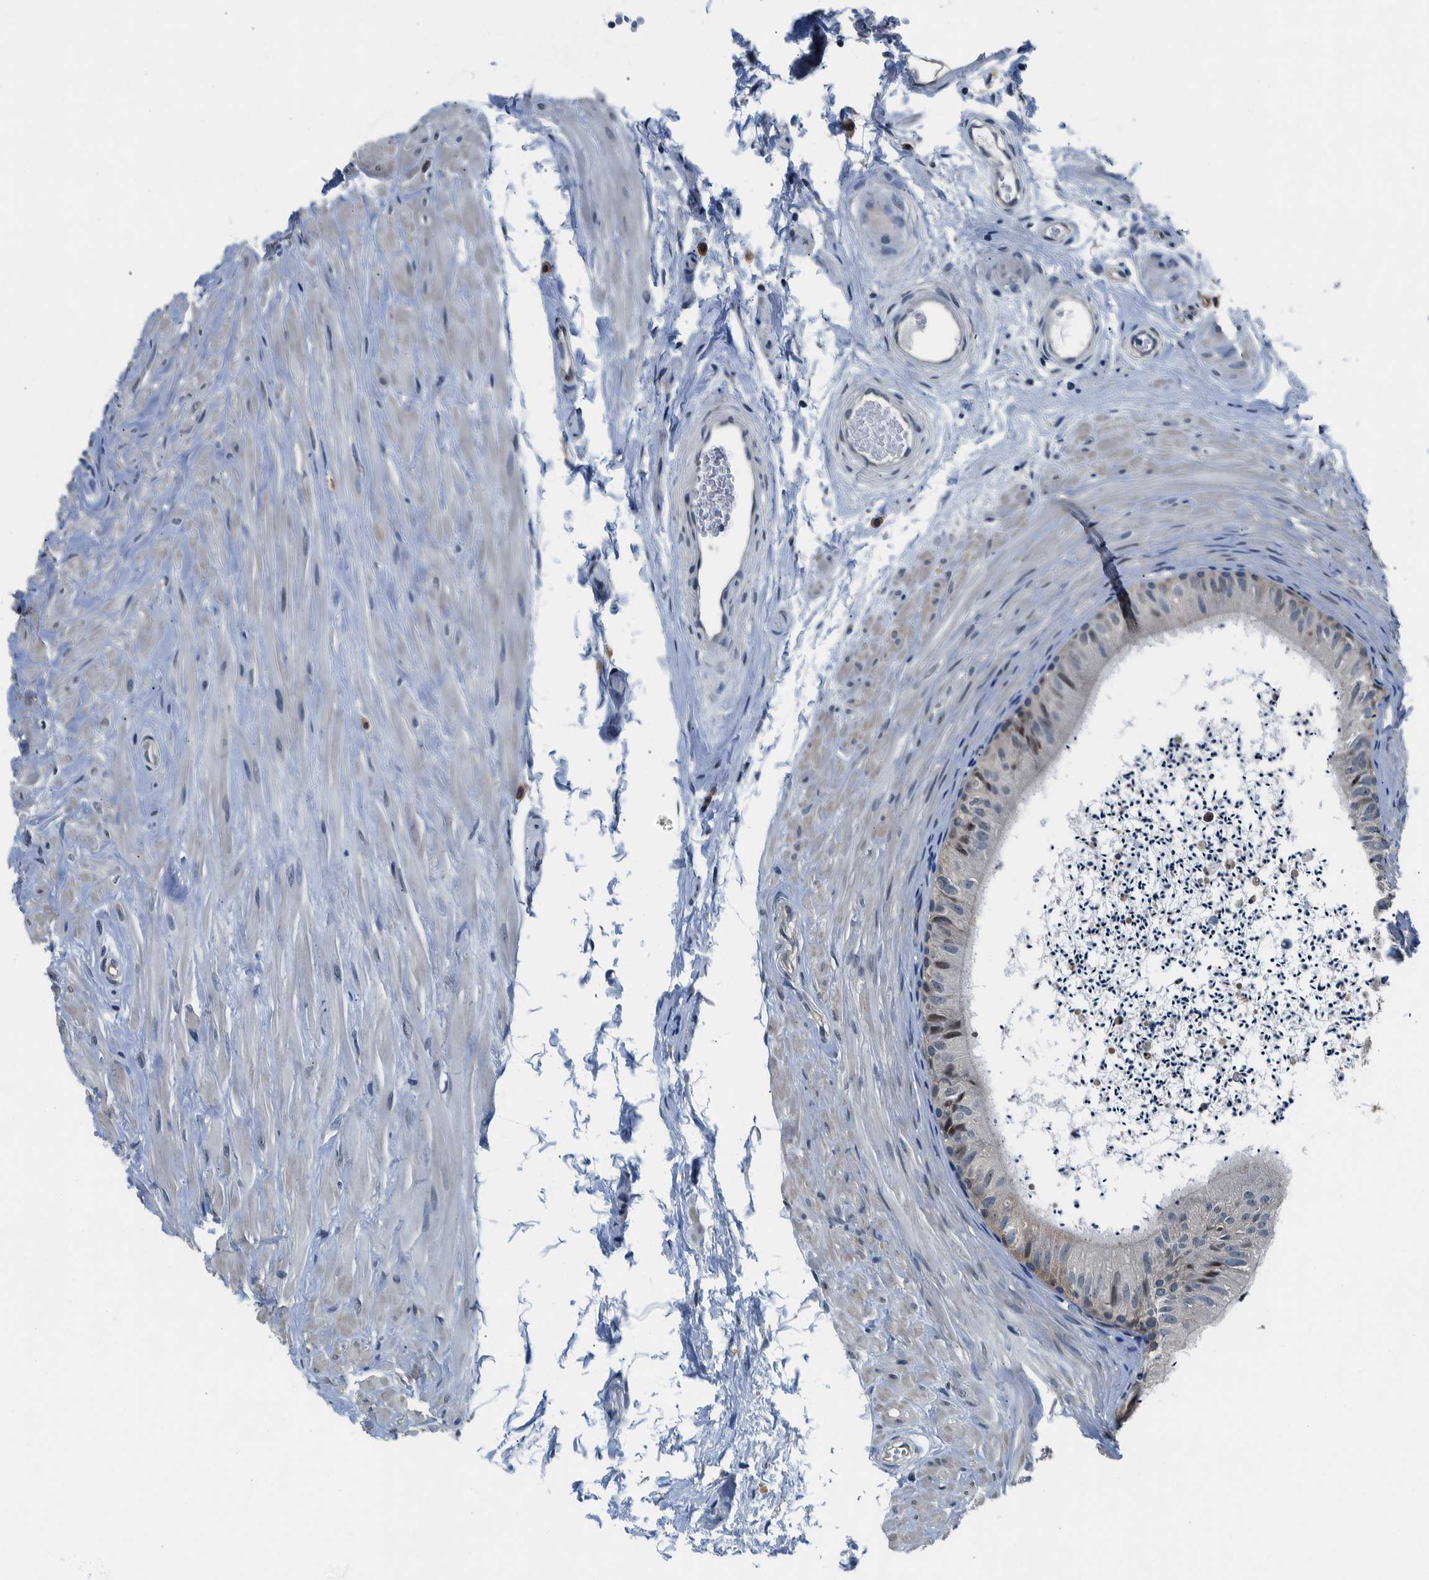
{"staining": {"intensity": "weak", "quantity": "<25%", "location": "cytoplasmic/membranous"}, "tissue": "epididymis", "cell_type": "Glandular cells", "image_type": "normal", "snomed": [{"axis": "morphology", "description": "Normal tissue, NOS"}, {"axis": "topography", "description": "Epididymis"}], "caption": "IHC photomicrograph of normal epididymis stained for a protein (brown), which reveals no positivity in glandular cells.", "gene": "NIBAN2", "patient": {"sex": "male", "age": 56}}